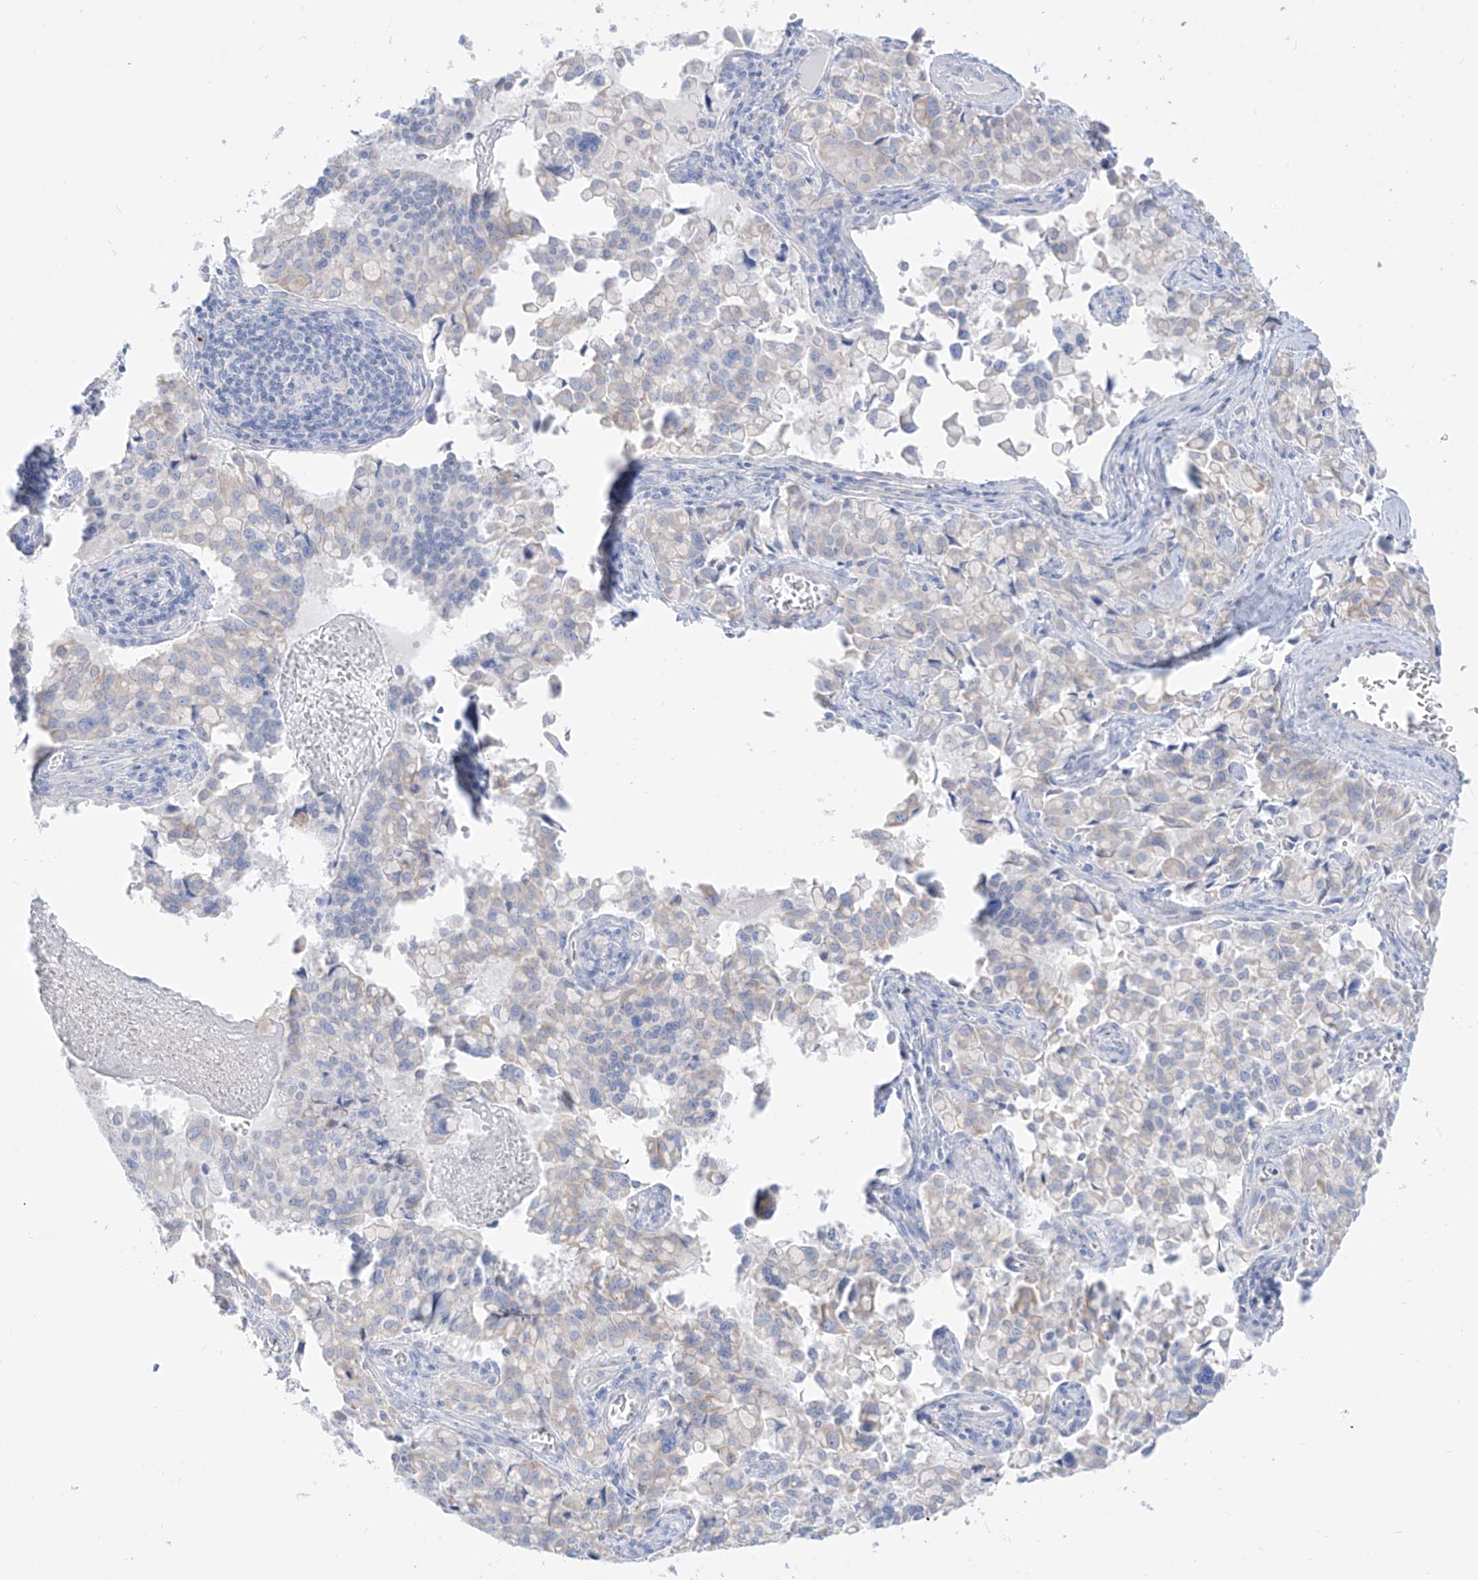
{"staining": {"intensity": "negative", "quantity": "none", "location": "none"}, "tissue": "pancreatic cancer", "cell_type": "Tumor cells", "image_type": "cancer", "snomed": [{"axis": "morphology", "description": "Adenocarcinoma, NOS"}, {"axis": "topography", "description": "Pancreas"}], "caption": "Tumor cells are negative for brown protein staining in pancreatic cancer. The staining is performed using DAB (3,3'-diaminobenzidine) brown chromogen with nuclei counter-stained in using hematoxylin.", "gene": "SLC26A3", "patient": {"sex": "male", "age": 65}}